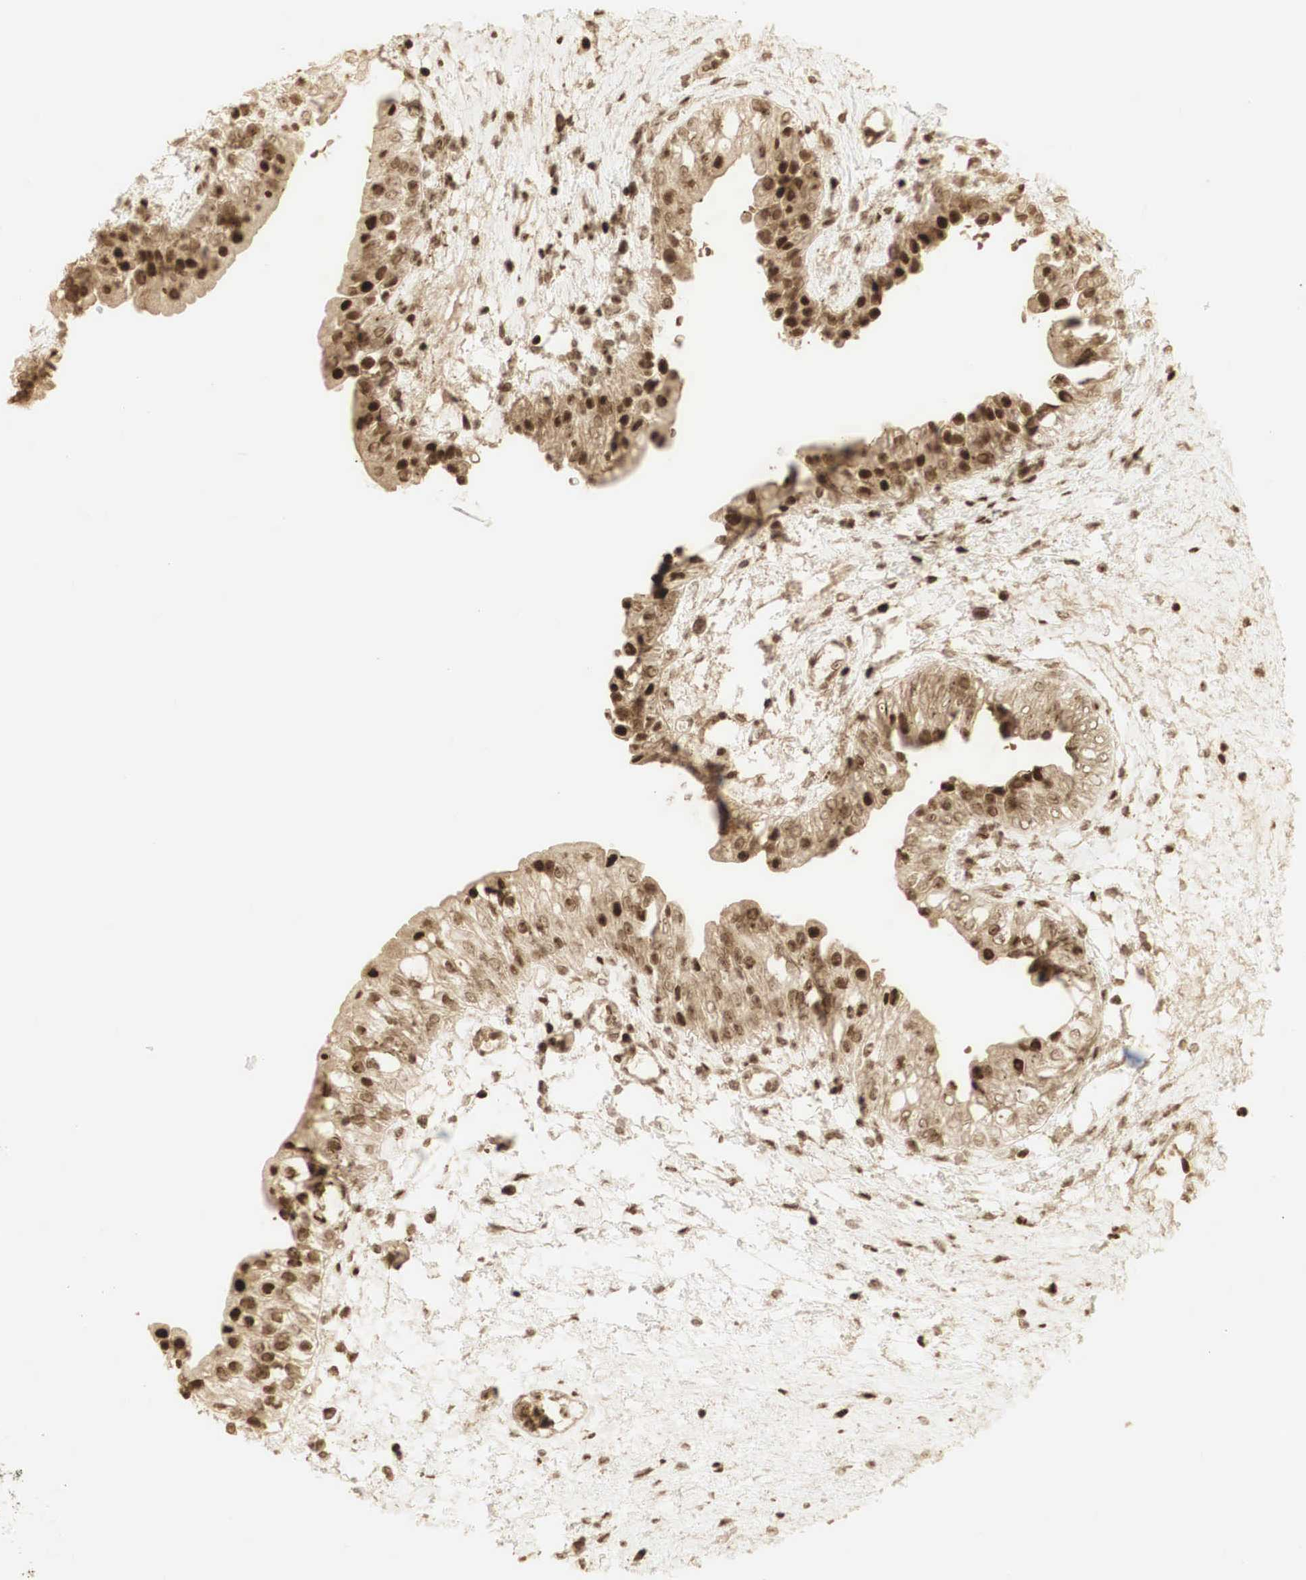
{"staining": {"intensity": "moderate", "quantity": ">75%", "location": "nuclear"}, "tissue": "urinary bladder", "cell_type": "Urothelial cells", "image_type": "normal", "snomed": [{"axis": "morphology", "description": "Normal tissue, NOS"}, {"axis": "topography", "description": "Urinary bladder"}], "caption": "This image reveals IHC staining of unremarkable urinary bladder, with medium moderate nuclear staining in about >75% of urothelial cells.", "gene": "RNF113A", "patient": {"sex": "male", "age": 48}}